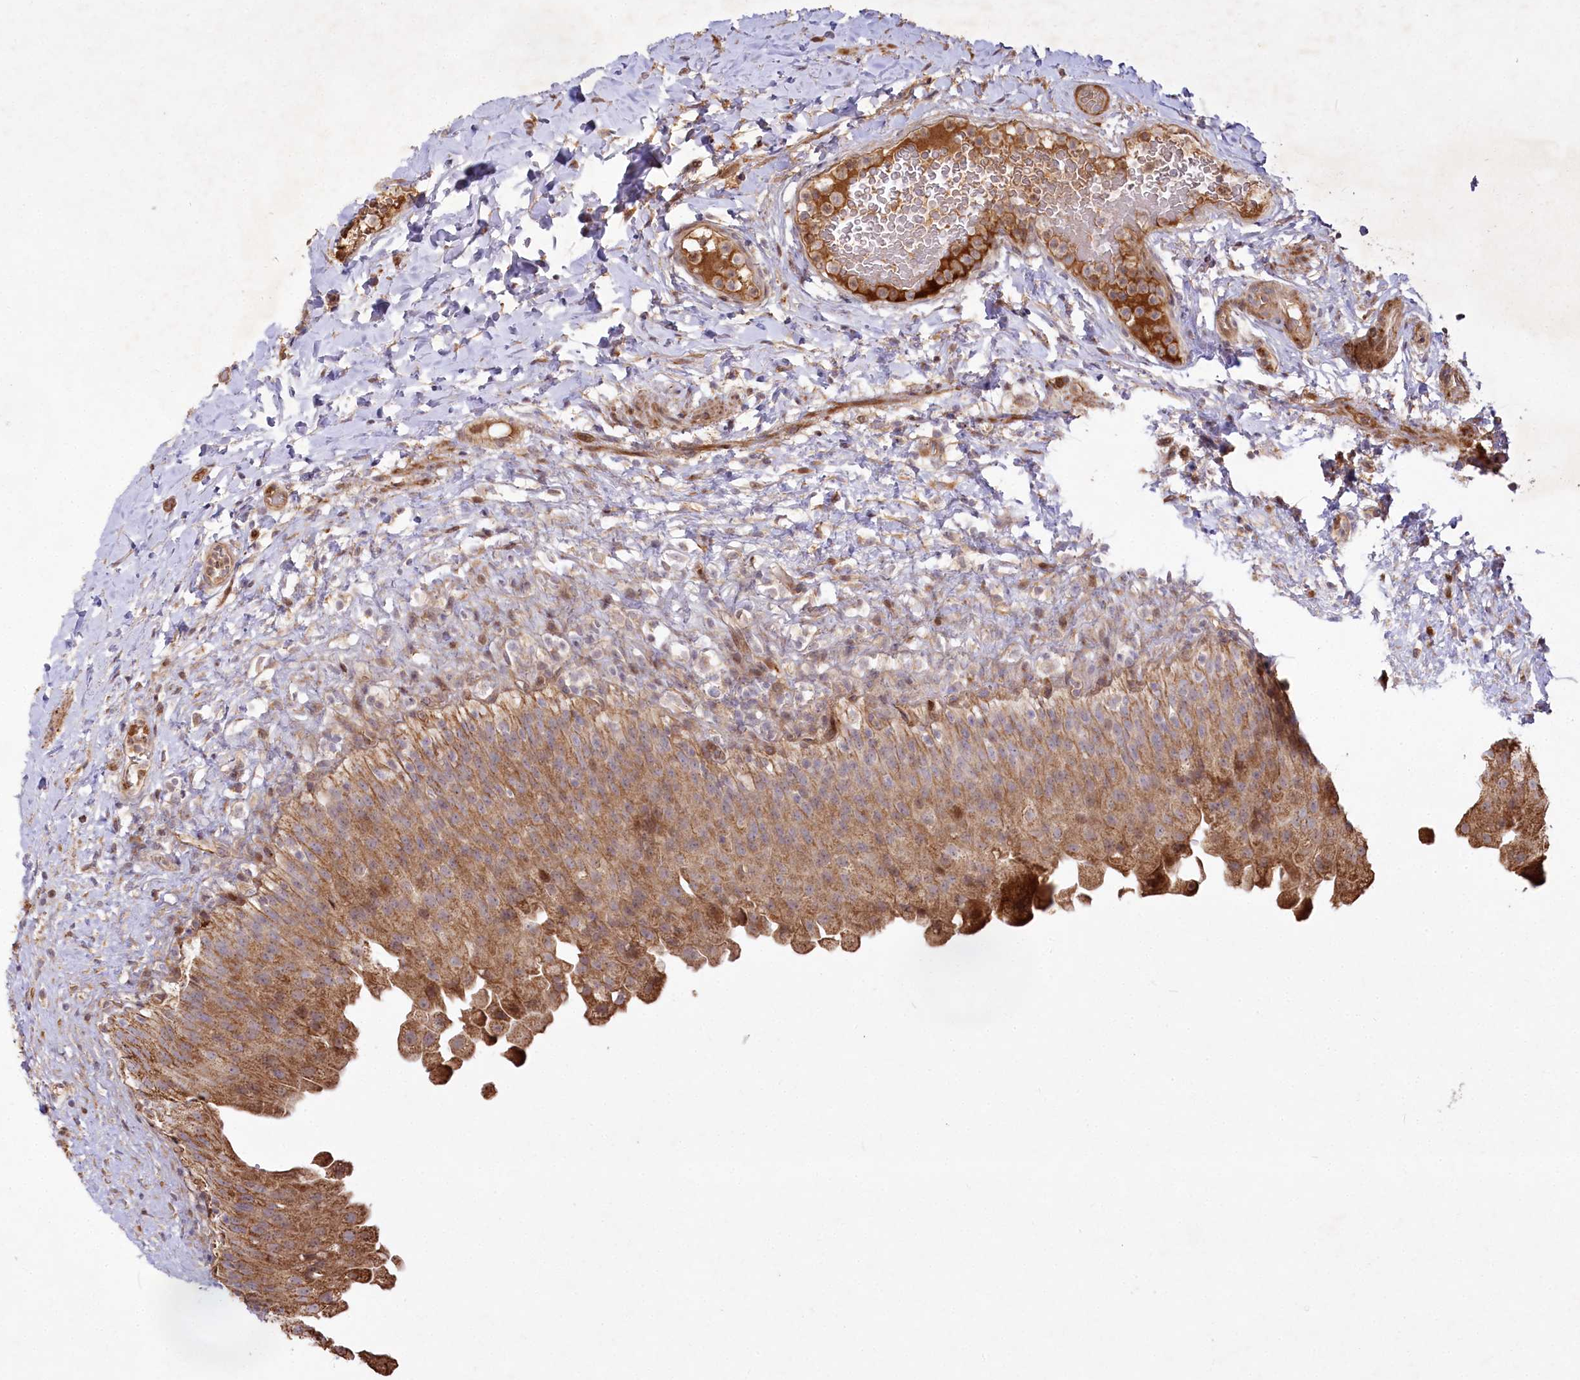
{"staining": {"intensity": "moderate", "quantity": ">75%", "location": "cytoplasmic/membranous"}, "tissue": "urinary bladder", "cell_type": "Urothelial cells", "image_type": "normal", "snomed": [{"axis": "morphology", "description": "Normal tissue, NOS"}, {"axis": "topography", "description": "Urinary bladder"}], "caption": "A brown stain labels moderate cytoplasmic/membranous expression of a protein in urothelial cells of normal urinary bladder. (DAB (3,3'-diaminobenzidine) = brown stain, brightfield microscopy at high magnification).", "gene": "PSTK", "patient": {"sex": "female", "age": 27}}